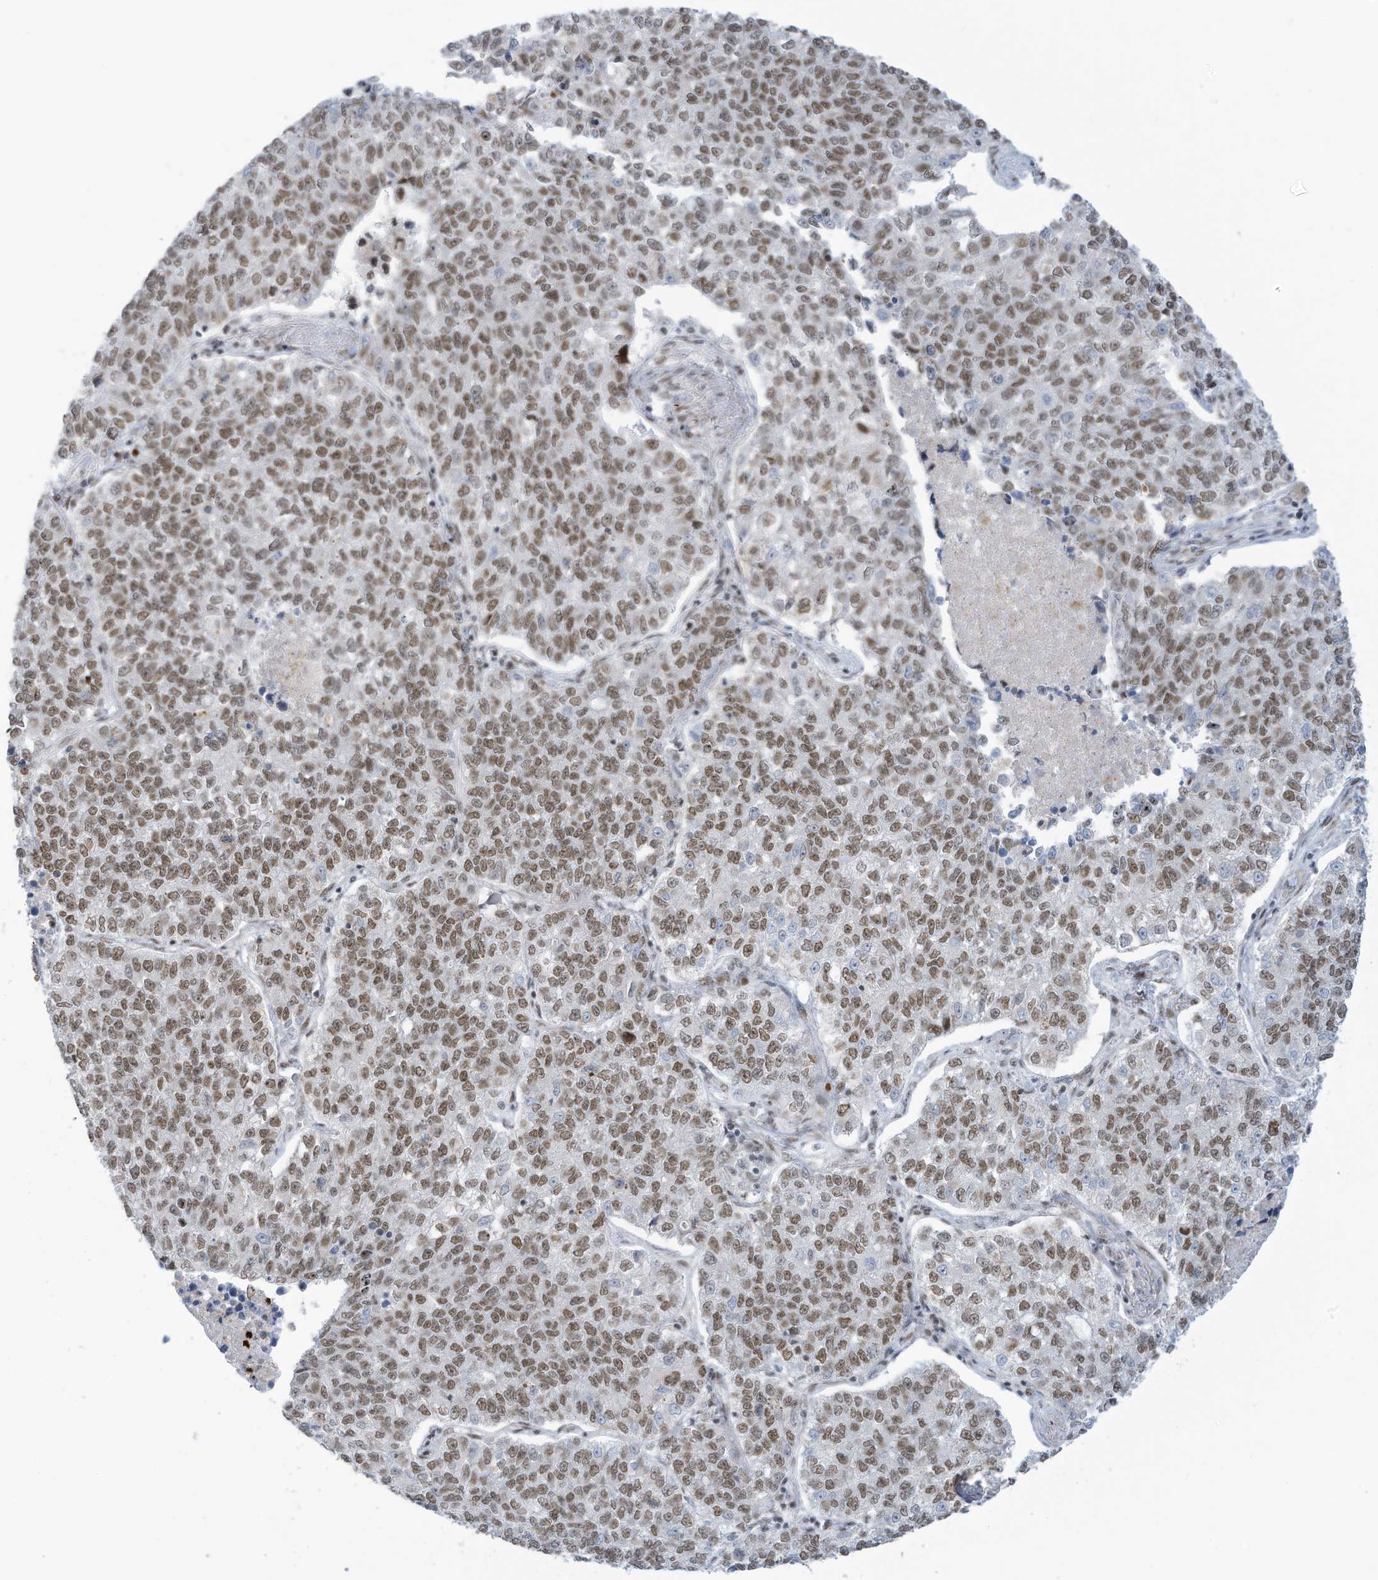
{"staining": {"intensity": "moderate", "quantity": ">75%", "location": "nuclear"}, "tissue": "lung cancer", "cell_type": "Tumor cells", "image_type": "cancer", "snomed": [{"axis": "morphology", "description": "Adenocarcinoma, NOS"}, {"axis": "topography", "description": "Lung"}], "caption": "A micrograph of human lung adenocarcinoma stained for a protein displays moderate nuclear brown staining in tumor cells. Using DAB (brown) and hematoxylin (blue) stains, captured at high magnification using brightfield microscopy.", "gene": "ECT2L", "patient": {"sex": "male", "age": 49}}